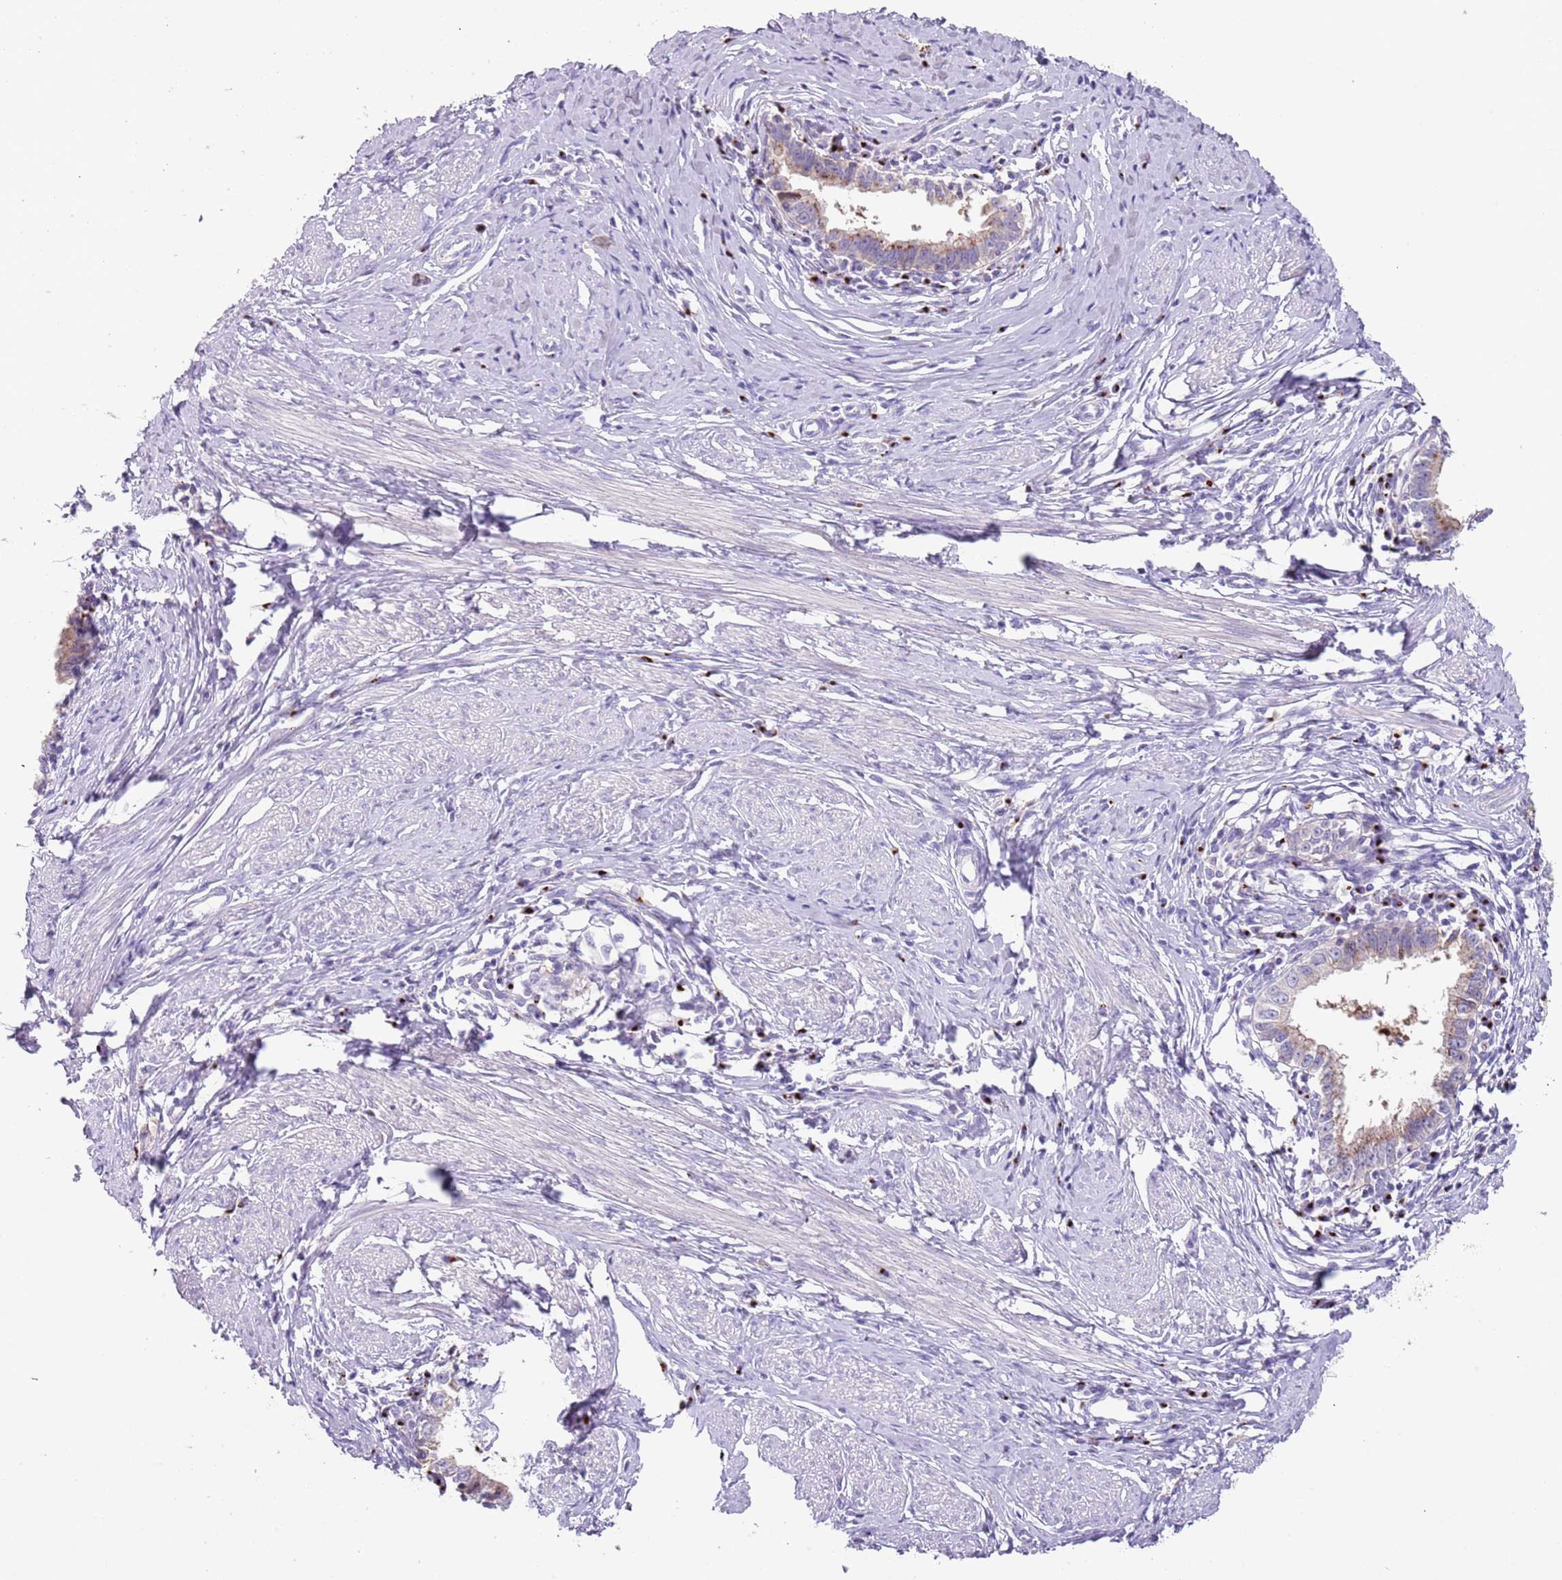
{"staining": {"intensity": "moderate", "quantity": "<25%", "location": "cytoplasmic/membranous"}, "tissue": "cervical cancer", "cell_type": "Tumor cells", "image_type": "cancer", "snomed": [{"axis": "morphology", "description": "Adenocarcinoma, NOS"}, {"axis": "topography", "description": "Cervix"}], "caption": "Cervical cancer stained with a protein marker reveals moderate staining in tumor cells.", "gene": "C2CD3", "patient": {"sex": "female", "age": 36}}